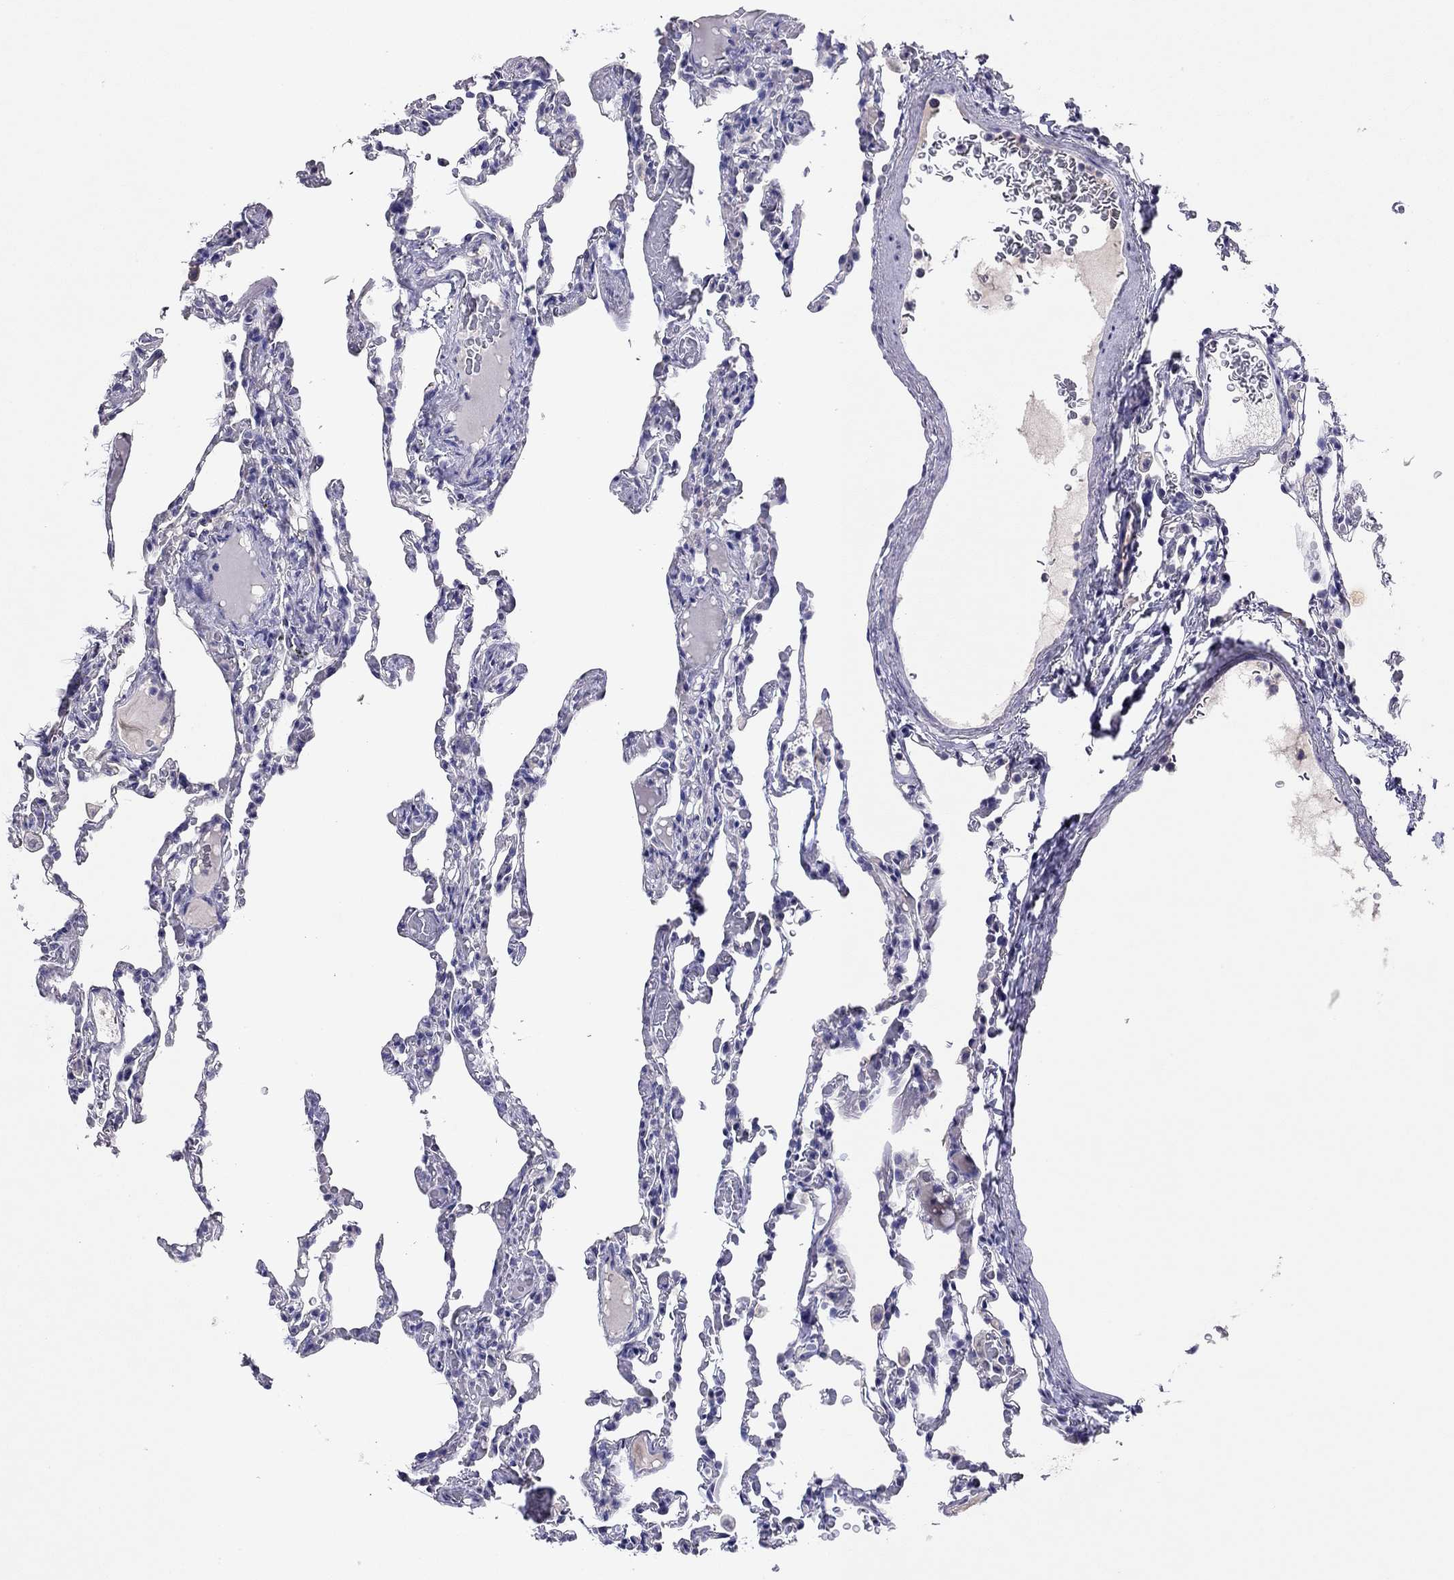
{"staining": {"intensity": "negative", "quantity": "none", "location": "none"}, "tissue": "lung", "cell_type": "Alveolar cells", "image_type": "normal", "snomed": [{"axis": "morphology", "description": "Normal tissue, NOS"}, {"axis": "topography", "description": "Lung"}], "caption": "Immunohistochemistry (IHC) histopathology image of benign lung stained for a protein (brown), which shows no positivity in alveolar cells.", "gene": "CAPNS2", "patient": {"sex": "female", "age": 43}}